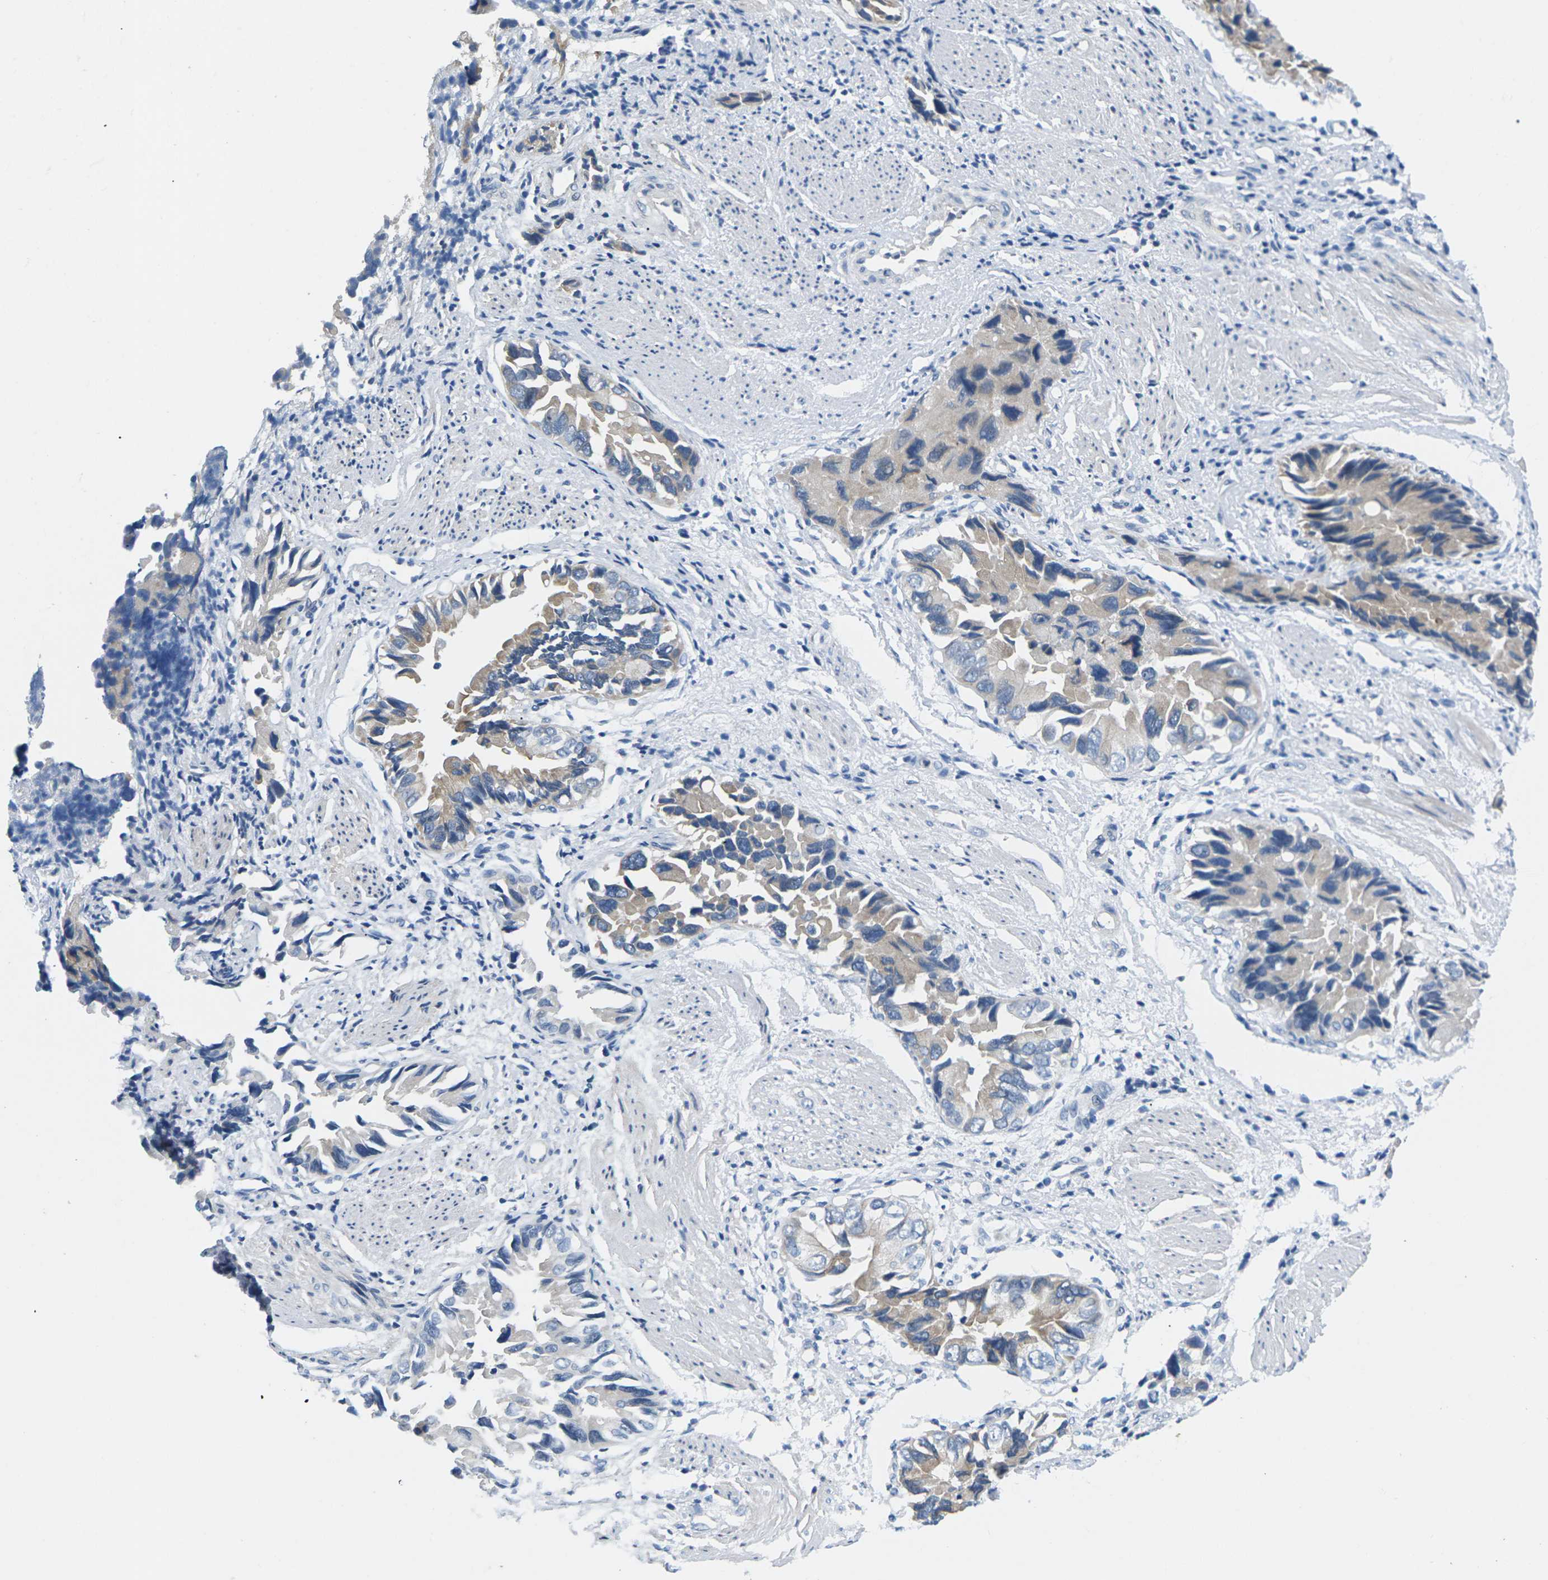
{"staining": {"intensity": "weak", "quantity": "25%-75%", "location": "cytoplasmic/membranous"}, "tissue": "liver cancer", "cell_type": "Tumor cells", "image_type": "cancer", "snomed": [{"axis": "morphology", "description": "Cholangiocarcinoma"}, {"axis": "topography", "description": "Liver"}], "caption": "Immunohistochemistry of liver cholangiocarcinoma displays low levels of weak cytoplasmic/membranous staining in approximately 25%-75% of tumor cells.", "gene": "TSPAN2", "patient": {"sex": "female", "age": 79}}